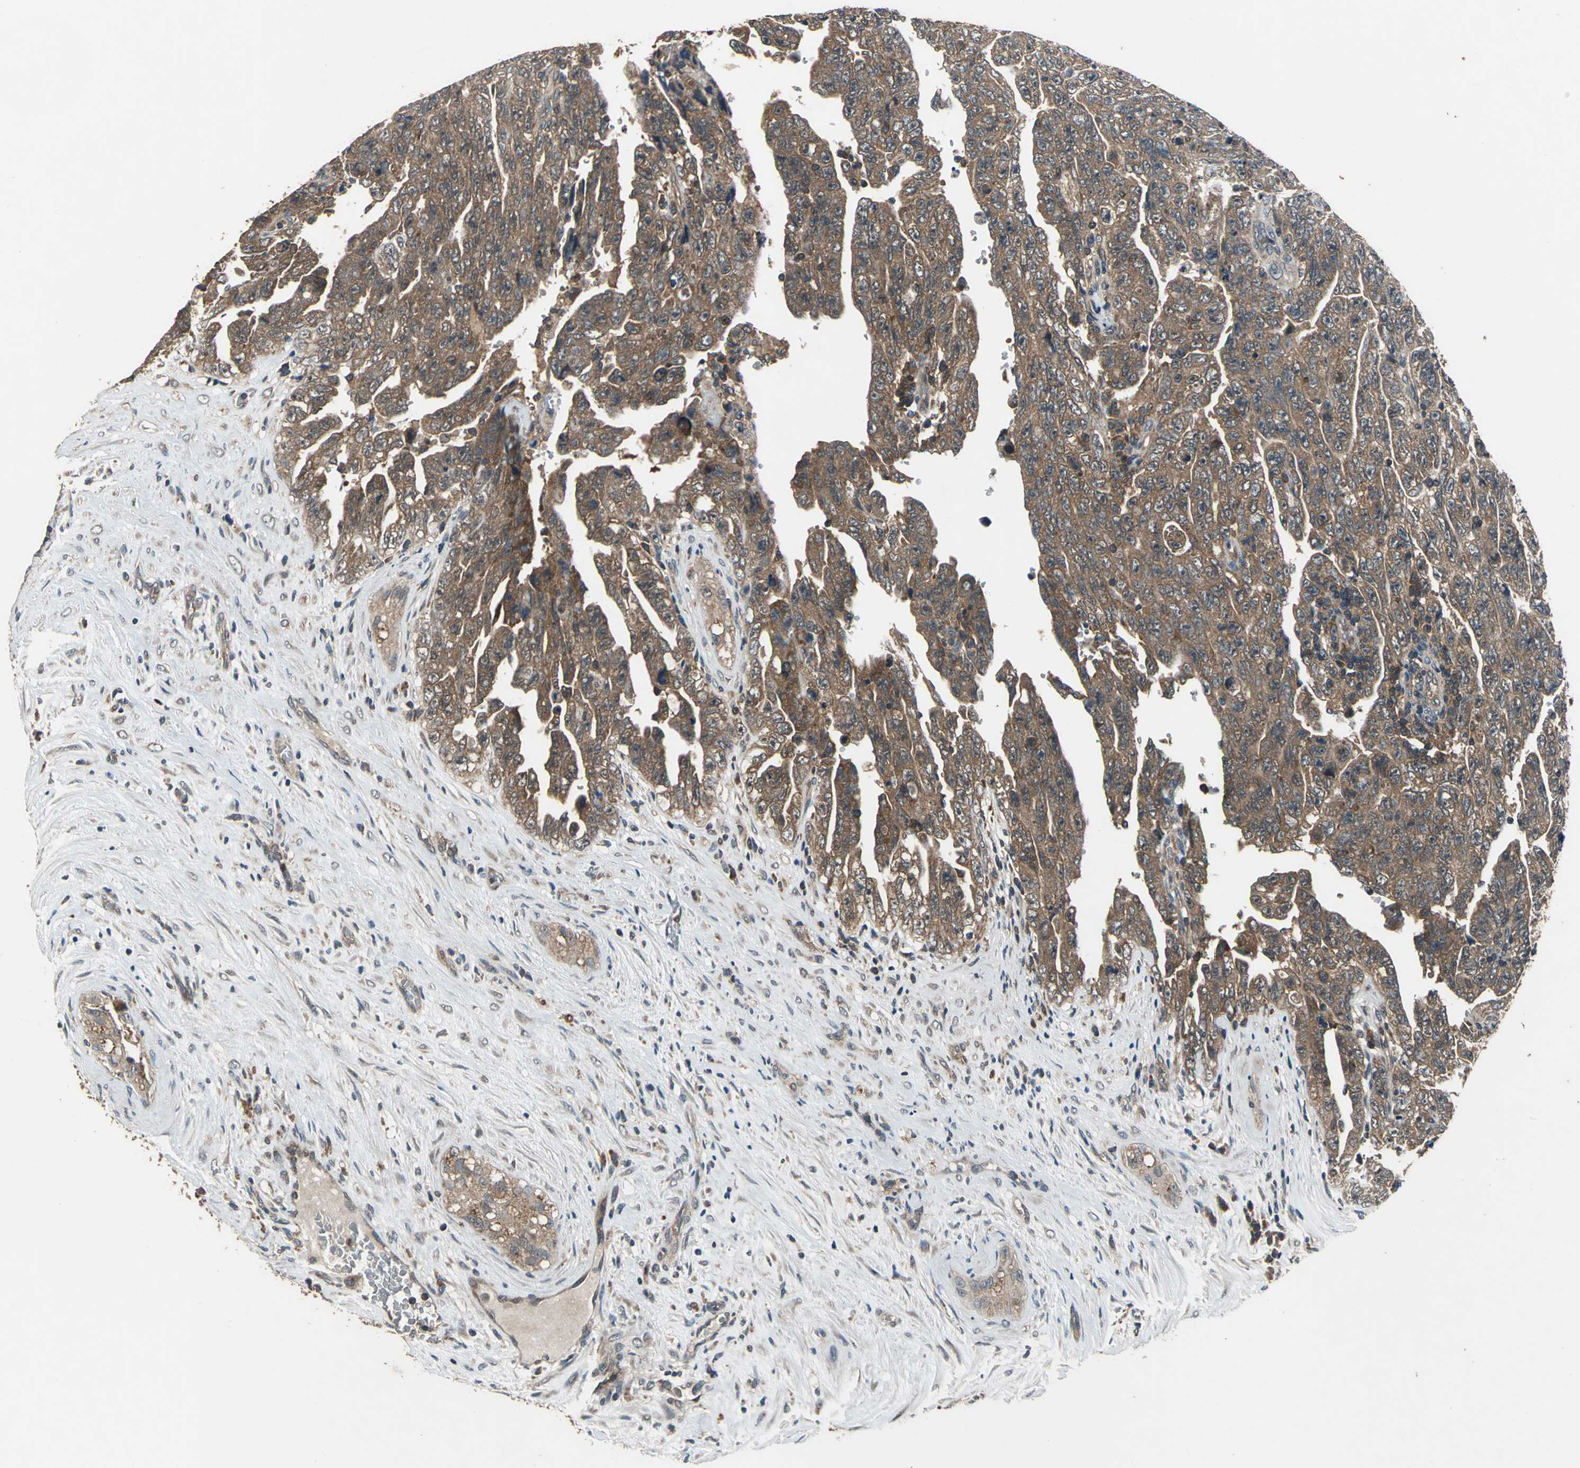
{"staining": {"intensity": "strong", "quantity": ">75%", "location": "cytoplasmic/membranous"}, "tissue": "testis cancer", "cell_type": "Tumor cells", "image_type": "cancer", "snomed": [{"axis": "morphology", "description": "Carcinoma, Embryonal, NOS"}, {"axis": "topography", "description": "Testis"}], "caption": "A high-resolution micrograph shows immunohistochemistry staining of testis cancer, which demonstrates strong cytoplasmic/membranous expression in approximately >75% of tumor cells. The staining was performed using DAB, with brown indicating positive protein expression. Nuclei are stained blue with hematoxylin.", "gene": "ZNF608", "patient": {"sex": "male", "age": 28}}